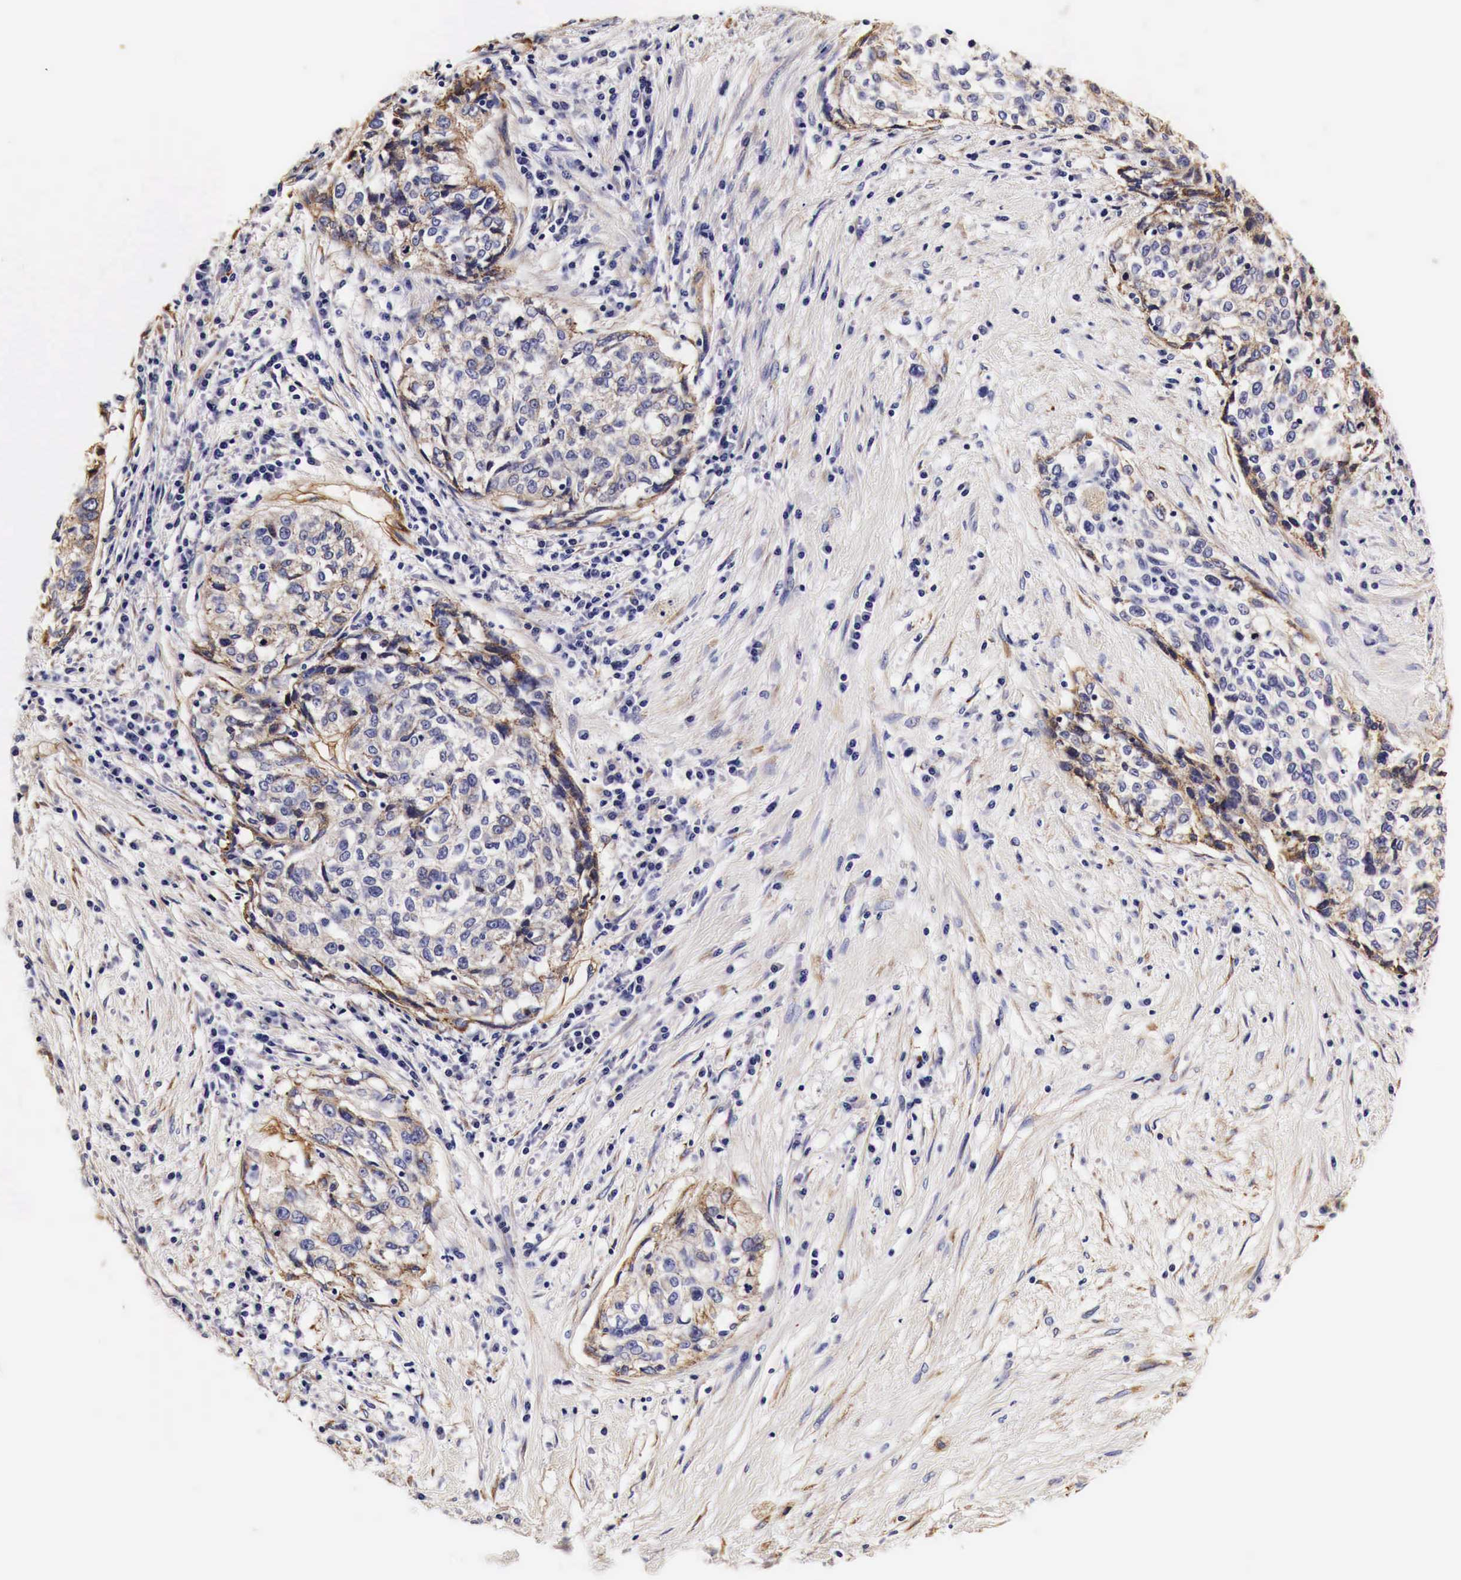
{"staining": {"intensity": "negative", "quantity": "none", "location": "none"}, "tissue": "cervical cancer", "cell_type": "Tumor cells", "image_type": "cancer", "snomed": [{"axis": "morphology", "description": "Squamous cell carcinoma, NOS"}, {"axis": "topography", "description": "Cervix"}], "caption": "High power microscopy photomicrograph of an immunohistochemistry (IHC) image of cervical cancer, revealing no significant positivity in tumor cells.", "gene": "LAMB2", "patient": {"sex": "female", "age": 57}}